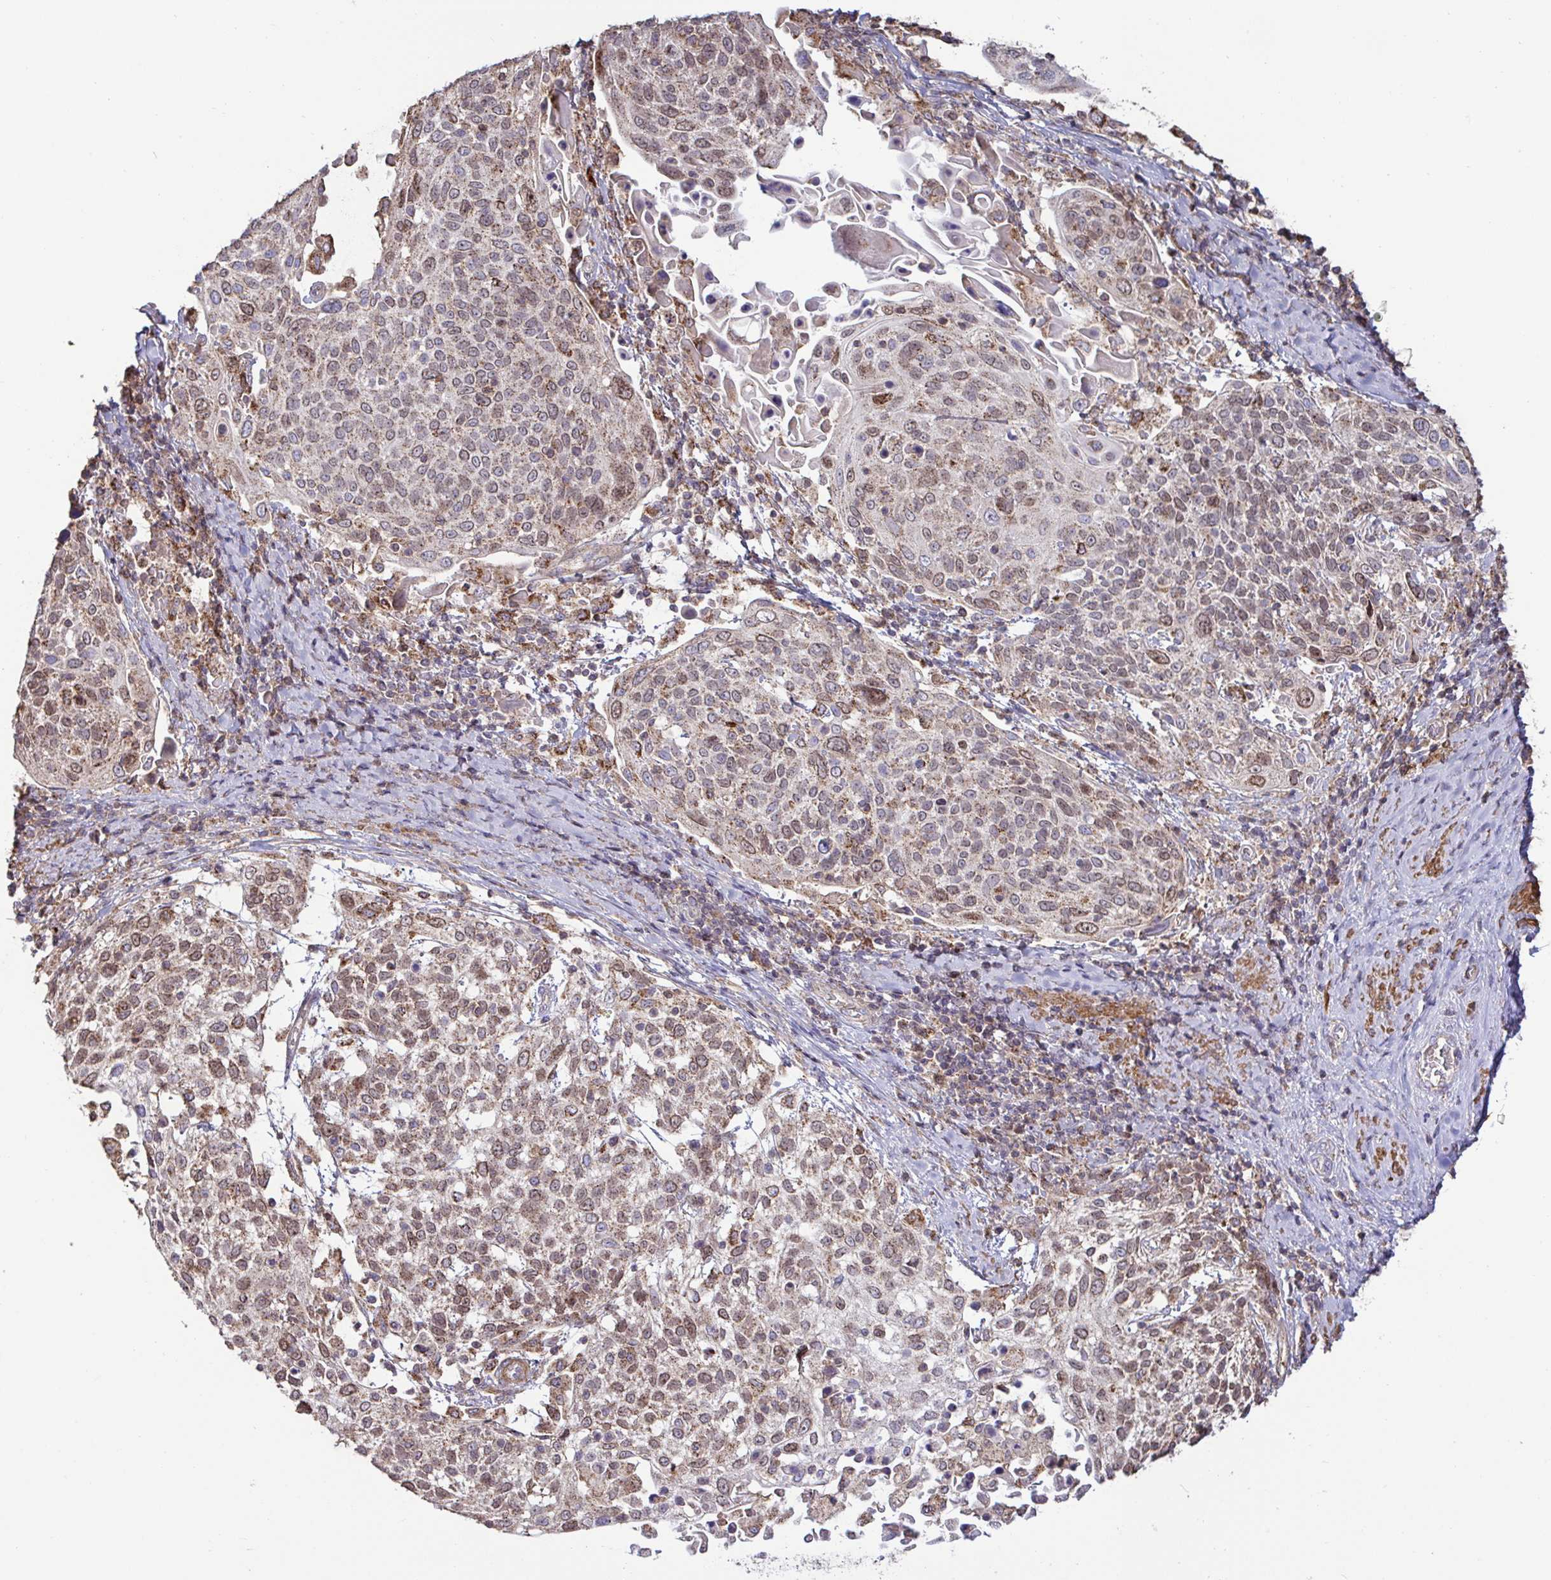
{"staining": {"intensity": "moderate", "quantity": ">75%", "location": "cytoplasmic/membranous"}, "tissue": "cervical cancer", "cell_type": "Tumor cells", "image_type": "cancer", "snomed": [{"axis": "morphology", "description": "Squamous cell carcinoma, NOS"}, {"axis": "topography", "description": "Cervix"}], "caption": "Tumor cells exhibit medium levels of moderate cytoplasmic/membranous positivity in about >75% of cells in human cervical cancer (squamous cell carcinoma).", "gene": "SPRY1", "patient": {"sex": "female", "age": 61}}